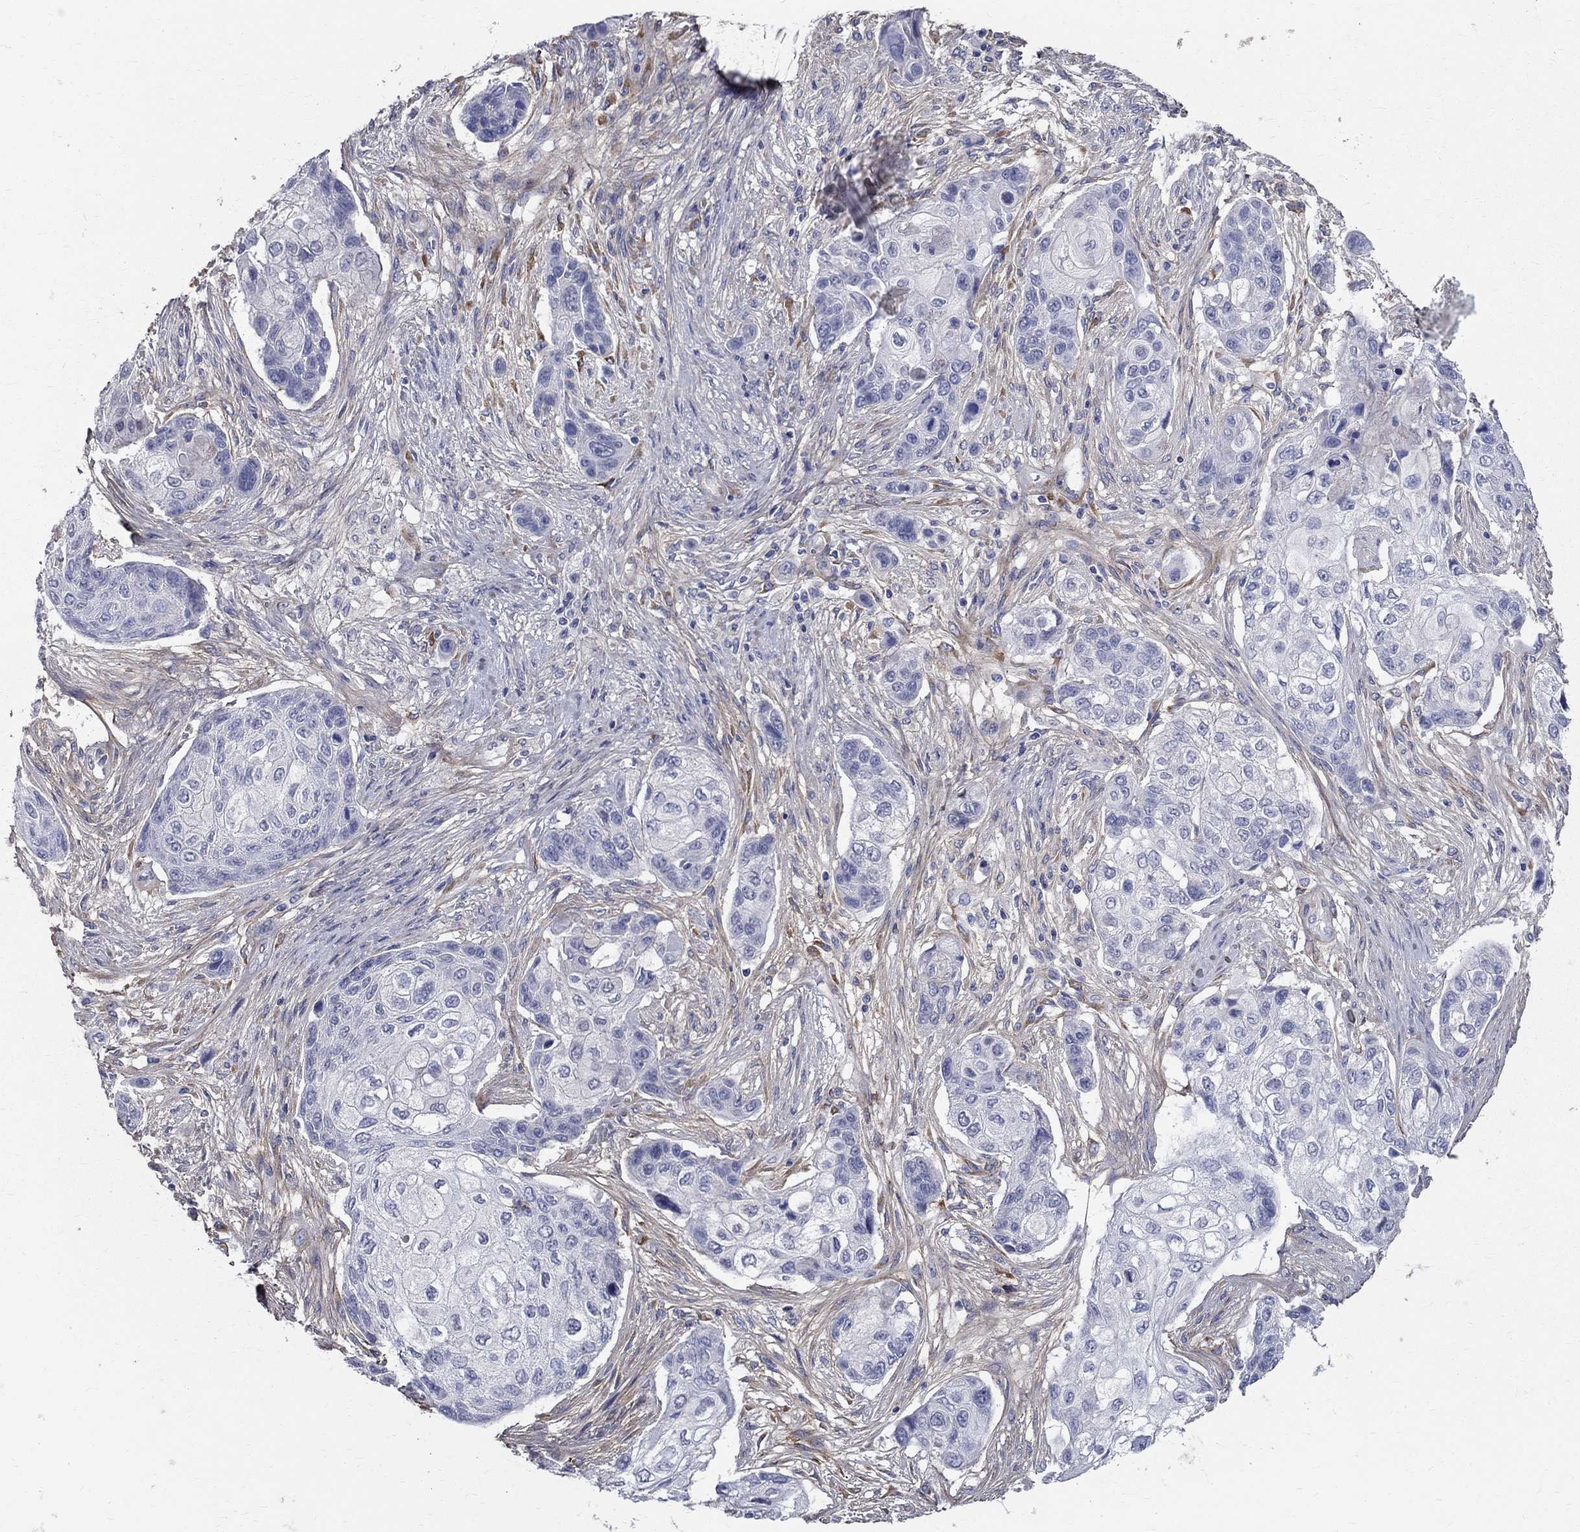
{"staining": {"intensity": "negative", "quantity": "none", "location": "none"}, "tissue": "lung cancer", "cell_type": "Tumor cells", "image_type": "cancer", "snomed": [{"axis": "morphology", "description": "Squamous cell carcinoma, NOS"}, {"axis": "topography", "description": "Lung"}], "caption": "High power microscopy histopathology image of an IHC histopathology image of lung squamous cell carcinoma, revealing no significant expression in tumor cells.", "gene": "ANXA10", "patient": {"sex": "male", "age": 69}}